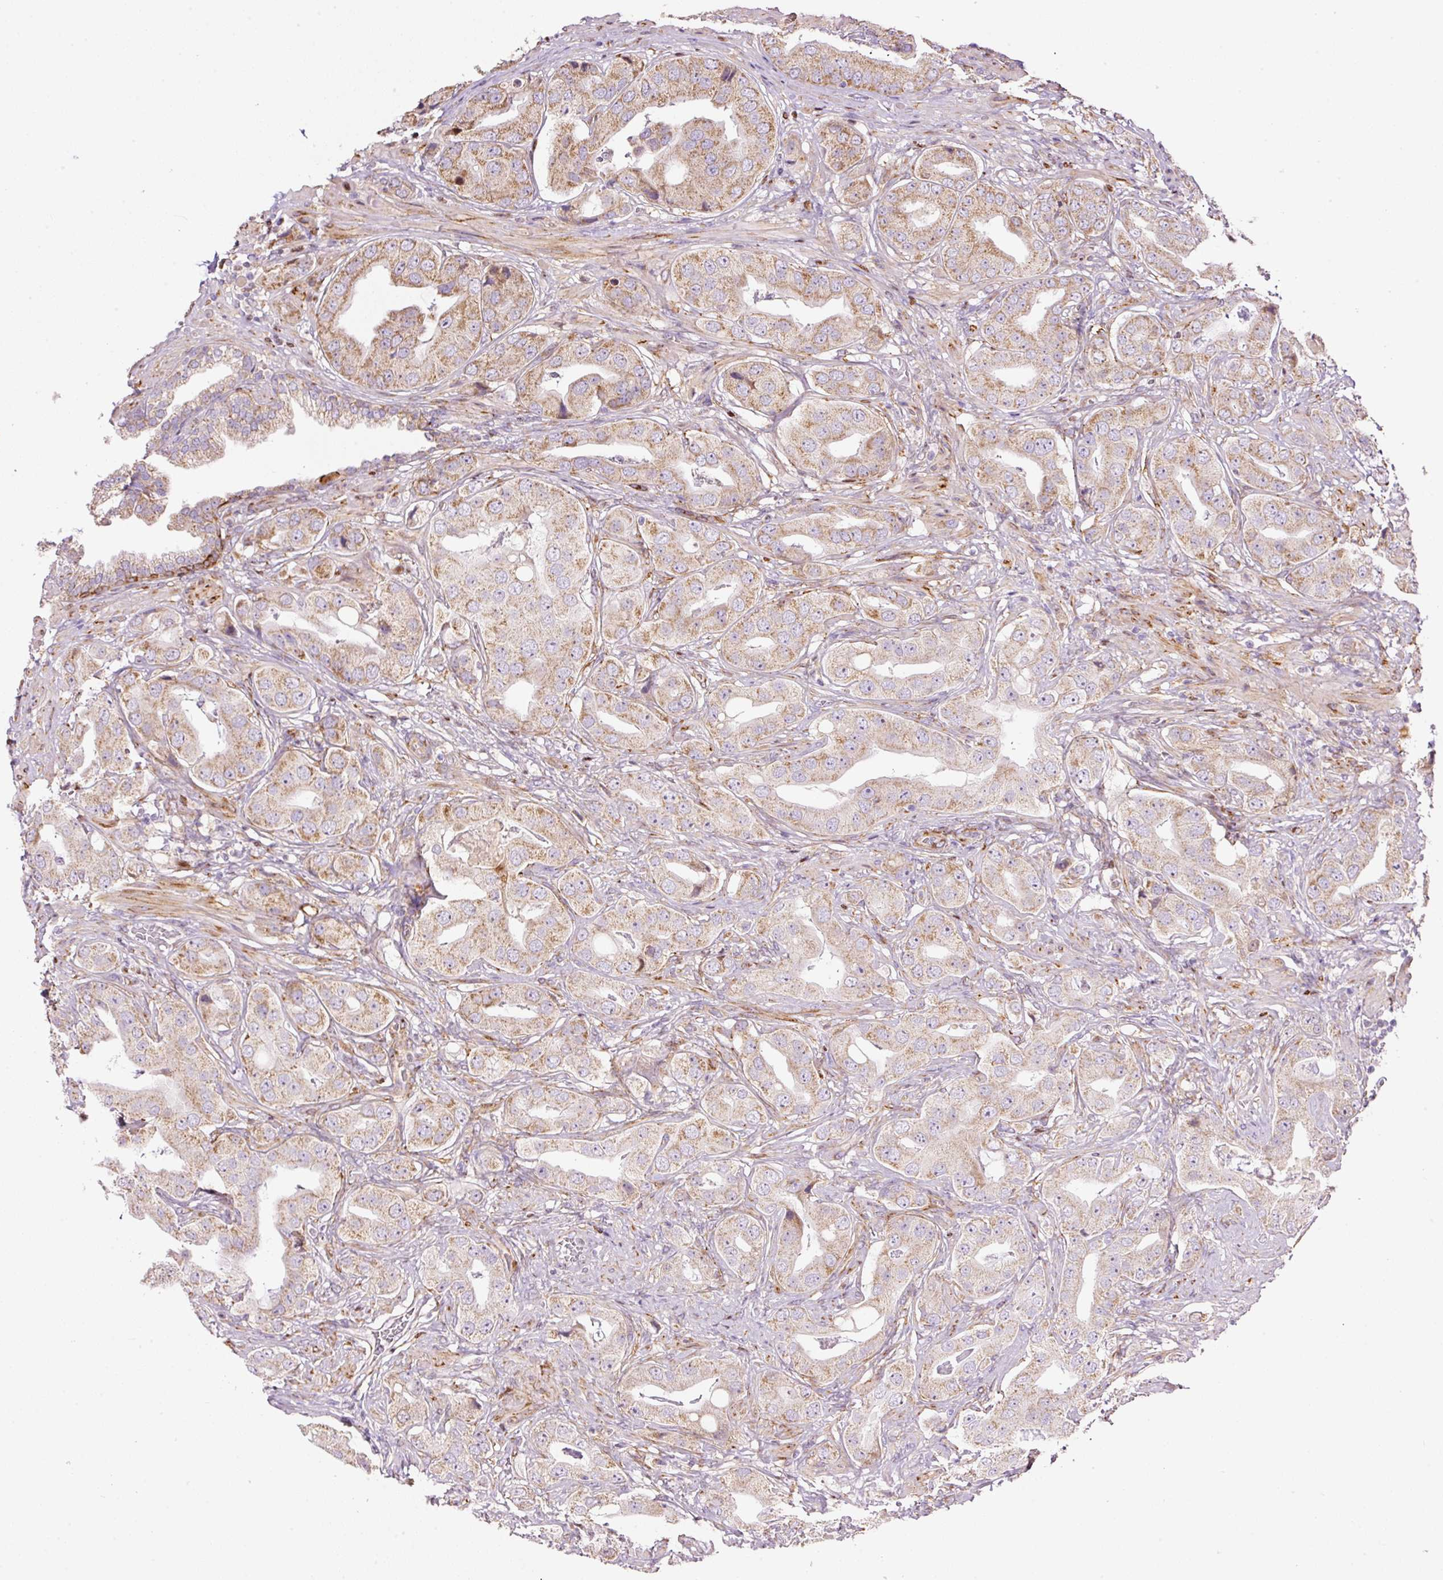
{"staining": {"intensity": "moderate", "quantity": ">75%", "location": "cytoplasmic/membranous"}, "tissue": "prostate cancer", "cell_type": "Tumor cells", "image_type": "cancer", "snomed": [{"axis": "morphology", "description": "Adenocarcinoma, High grade"}, {"axis": "topography", "description": "Prostate"}], "caption": "Immunohistochemical staining of prostate high-grade adenocarcinoma displays moderate cytoplasmic/membranous protein expression in approximately >75% of tumor cells. The protein of interest is shown in brown color, while the nuclei are stained blue.", "gene": "TMEM8B", "patient": {"sex": "male", "age": 63}}